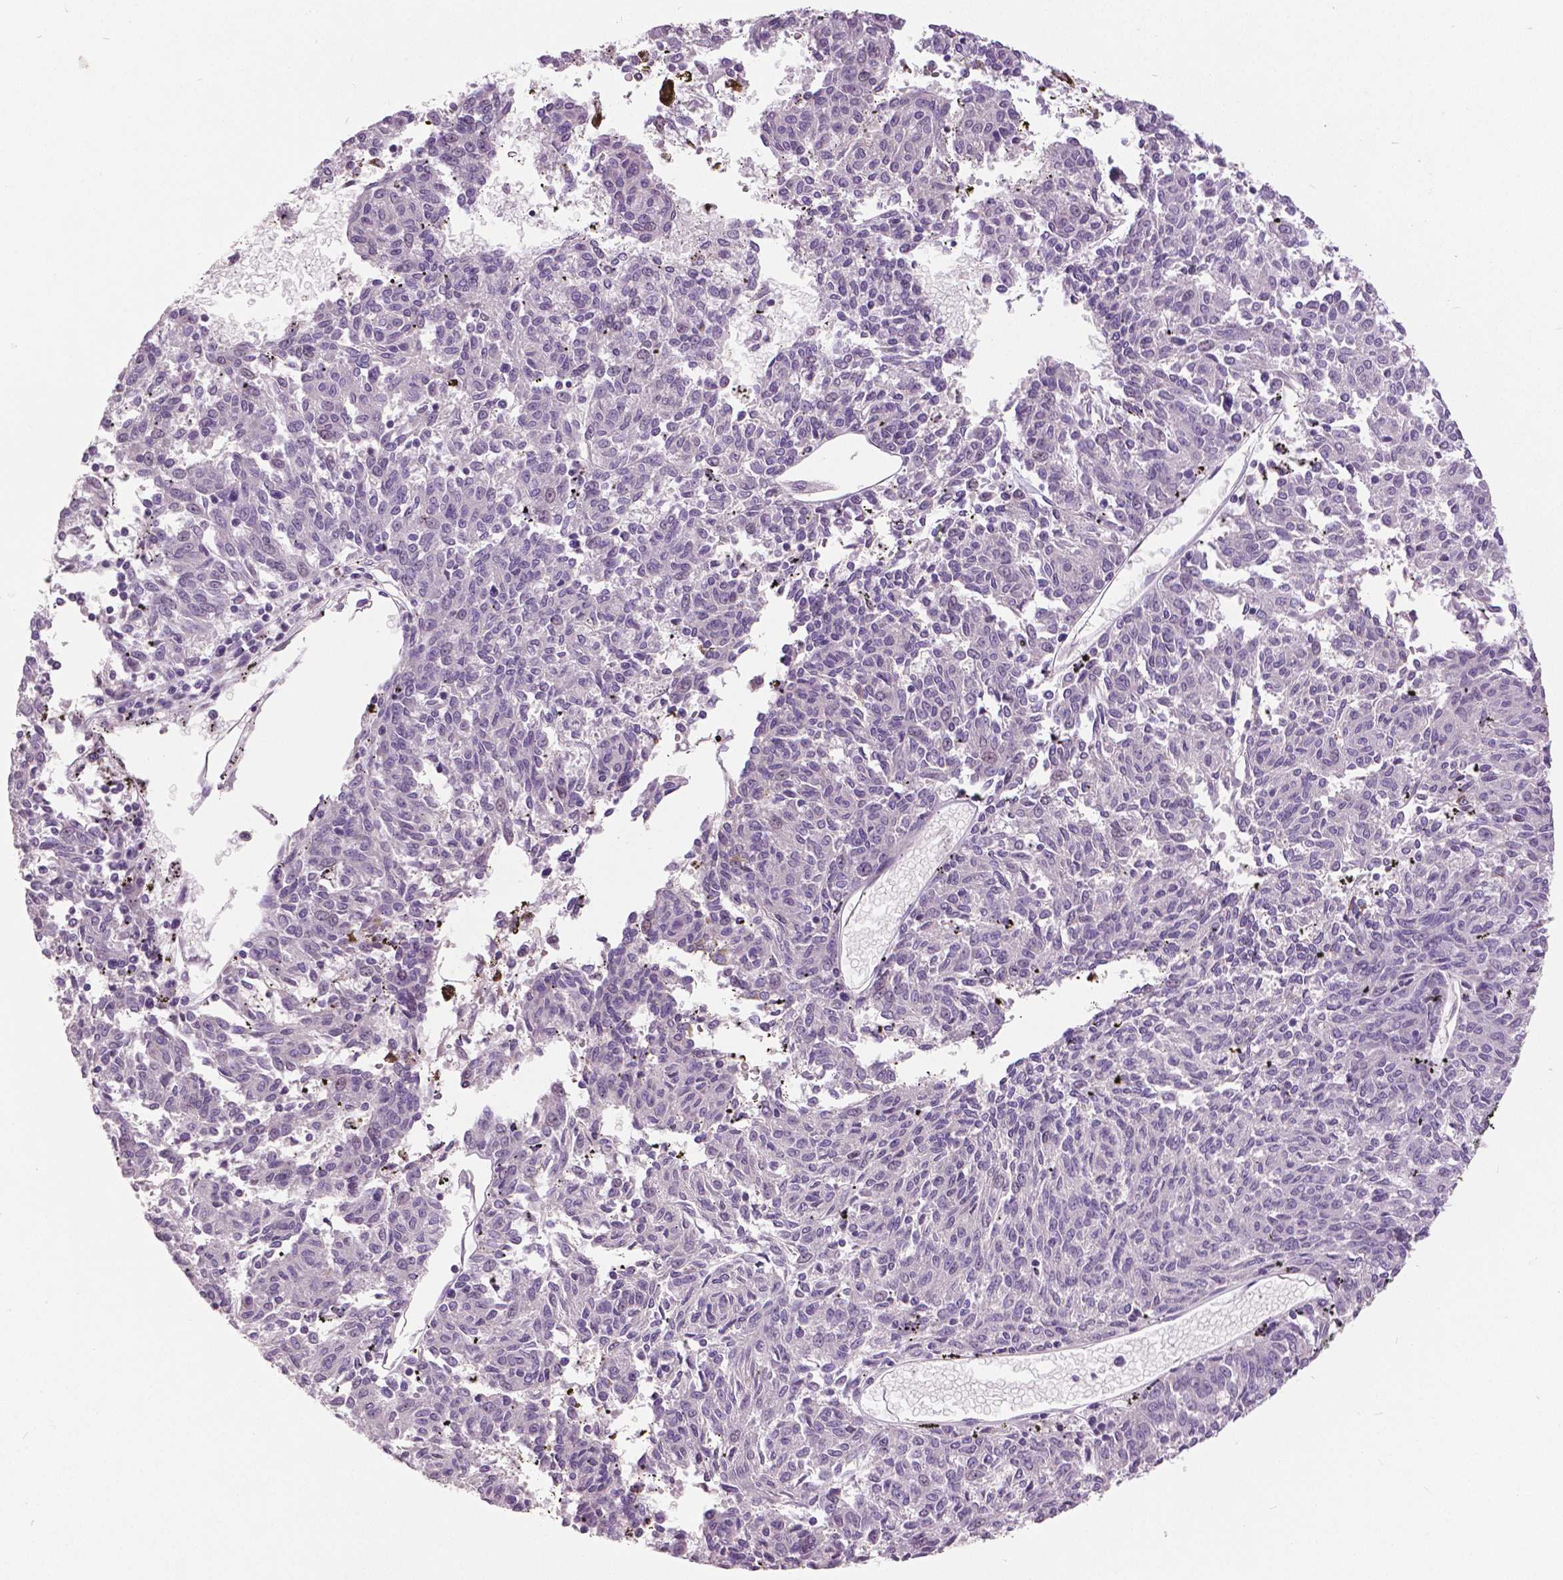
{"staining": {"intensity": "negative", "quantity": "none", "location": "none"}, "tissue": "melanoma", "cell_type": "Tumor cells", "image_type": "cancer", "snomed": [{"axis": "morphology", "description": "Malignant melanoma, NOS"}, {"axis": "topography", "description": "Skin"}], "caption": "Human malignant melanoma stained for a protein using immunohistochemistry shows no expression in tumor cells.", "gene": "FOXA1", "patient": {"sex": "female", "age": 72}}